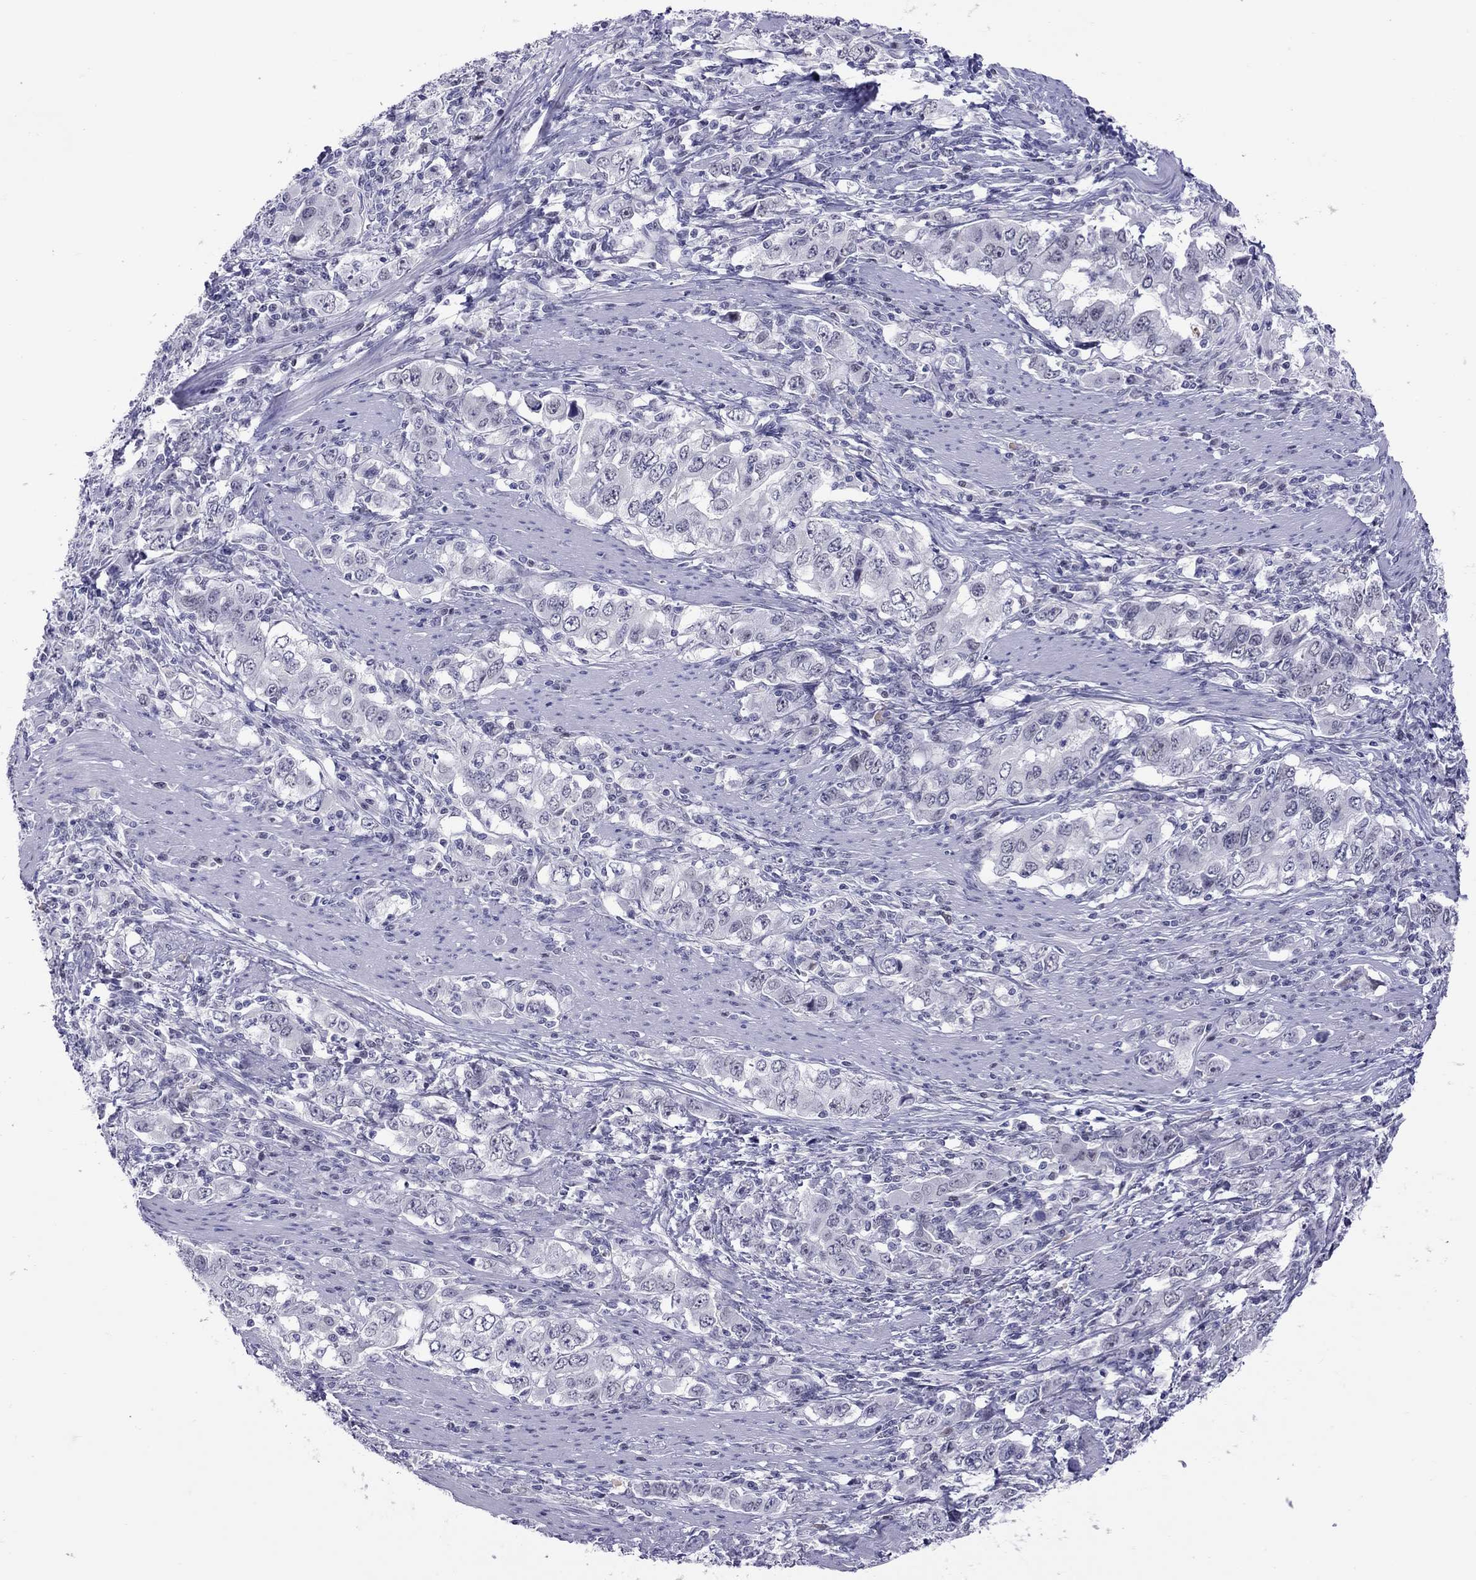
{"staining": {"intensity": "negative", "quantity": "none", "location": "none"}, "tissue": "stomach cancer", "cell_type": "Tumor cells", "image_type": "cancer", "snomed": [{"axis": "morphology", "description": "Adenocarcinoma, NOS"}, {"axis": "topography", "description": "Stomach, lower"}], "caption": "Stomach cancer (adenocarcinoma) was stained to show a protein in brown. There is no significant expression in tumor cells.", "gene": "CHRNB3", "patient": {"sex": "female", "age": 72}}